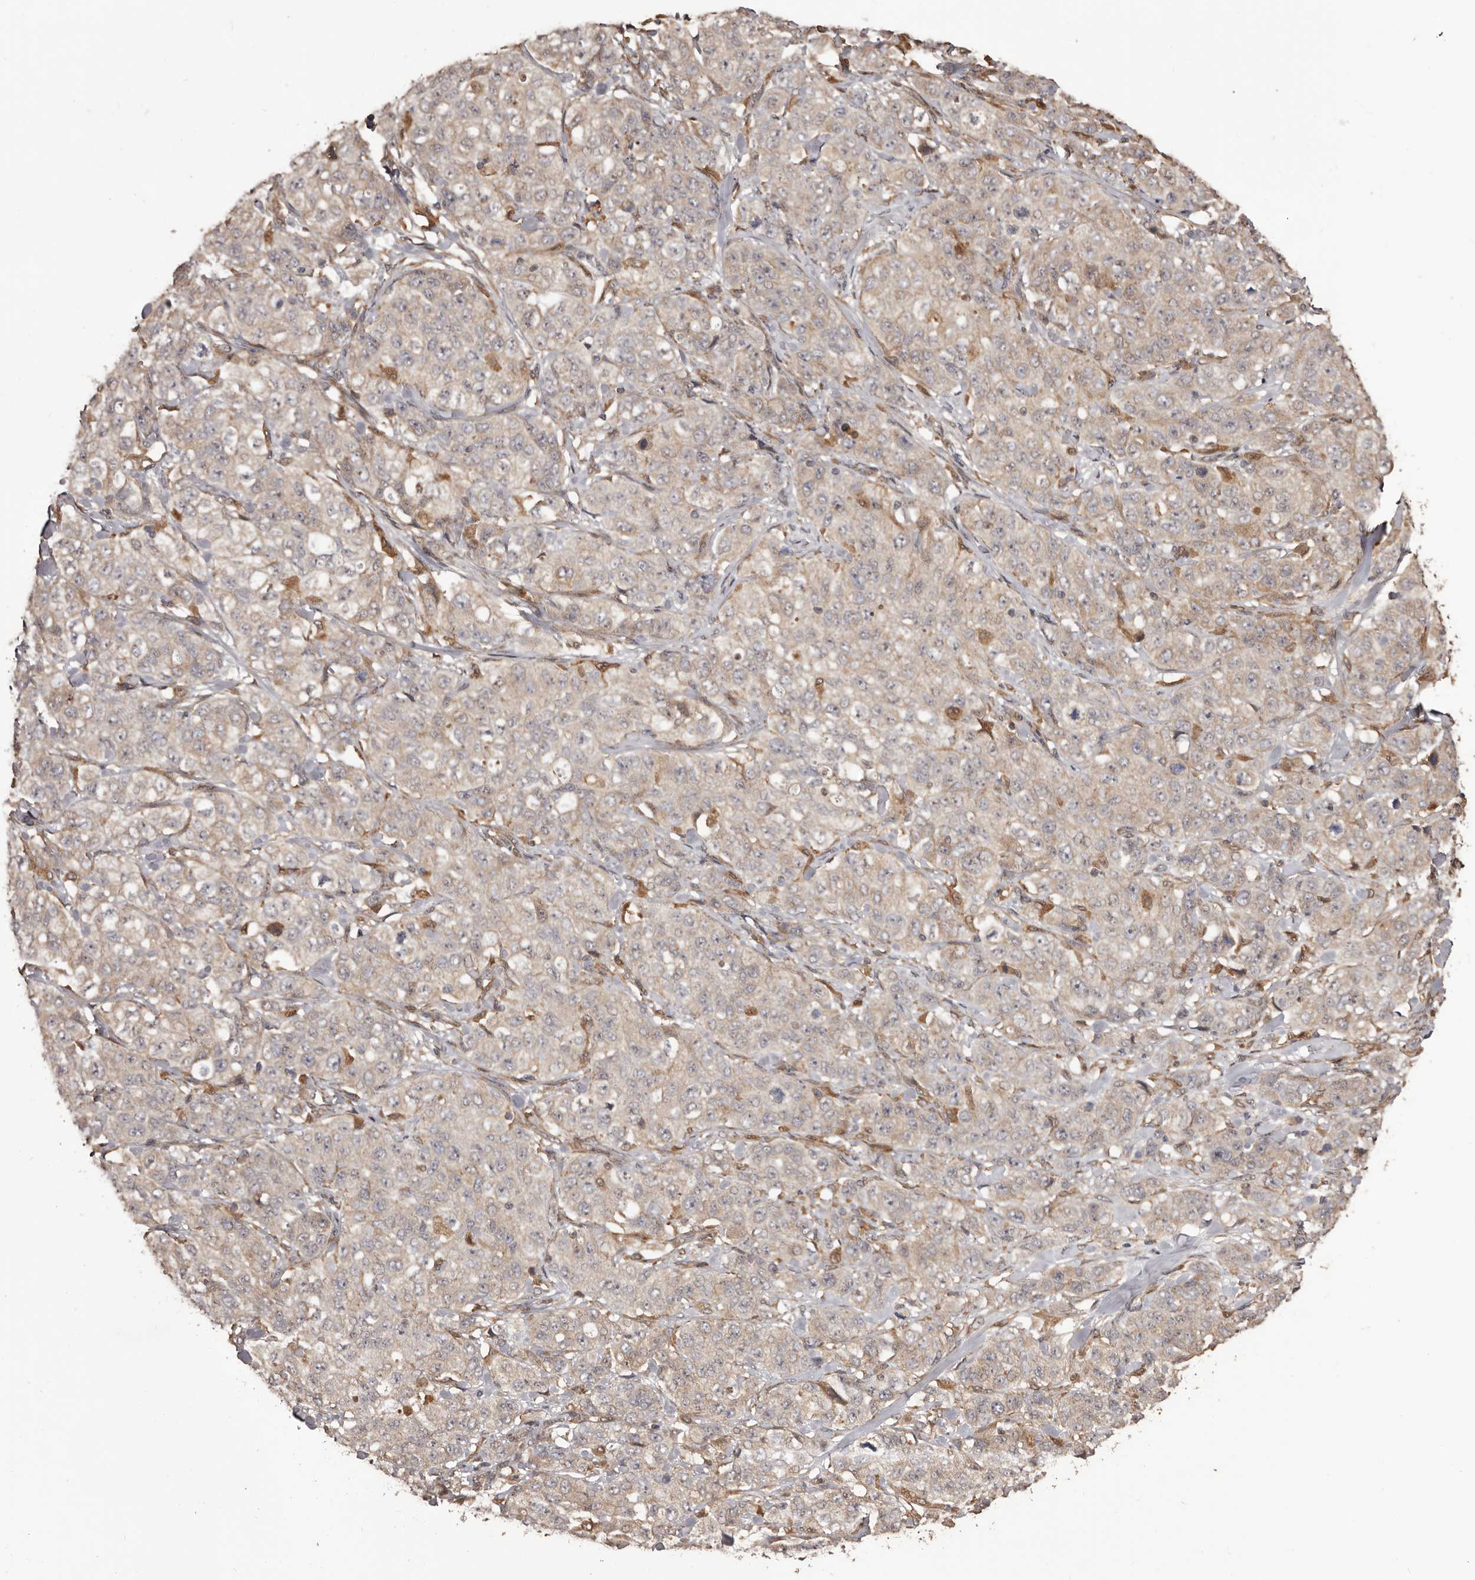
{"staining": {"intensity": "weak", "quantity": "<25%", "location": "cytoplasmic/membranous"}, "tissue": "stomach cancer", "cell_type": "Tumor cells", "image_type": "cancer", "snomed": [{"axis": "morphology", "description": "Adenocarcinoma, NOS"}, {"axis": "topography", "description": "Stomach"}], "caption": "A photomicrograph of human stomach cancer (adenocarcinoma) is negative for staining in tumor cells.", "gene": "ZCCHC7", "patient": {"sex": "male", "age": 48}}